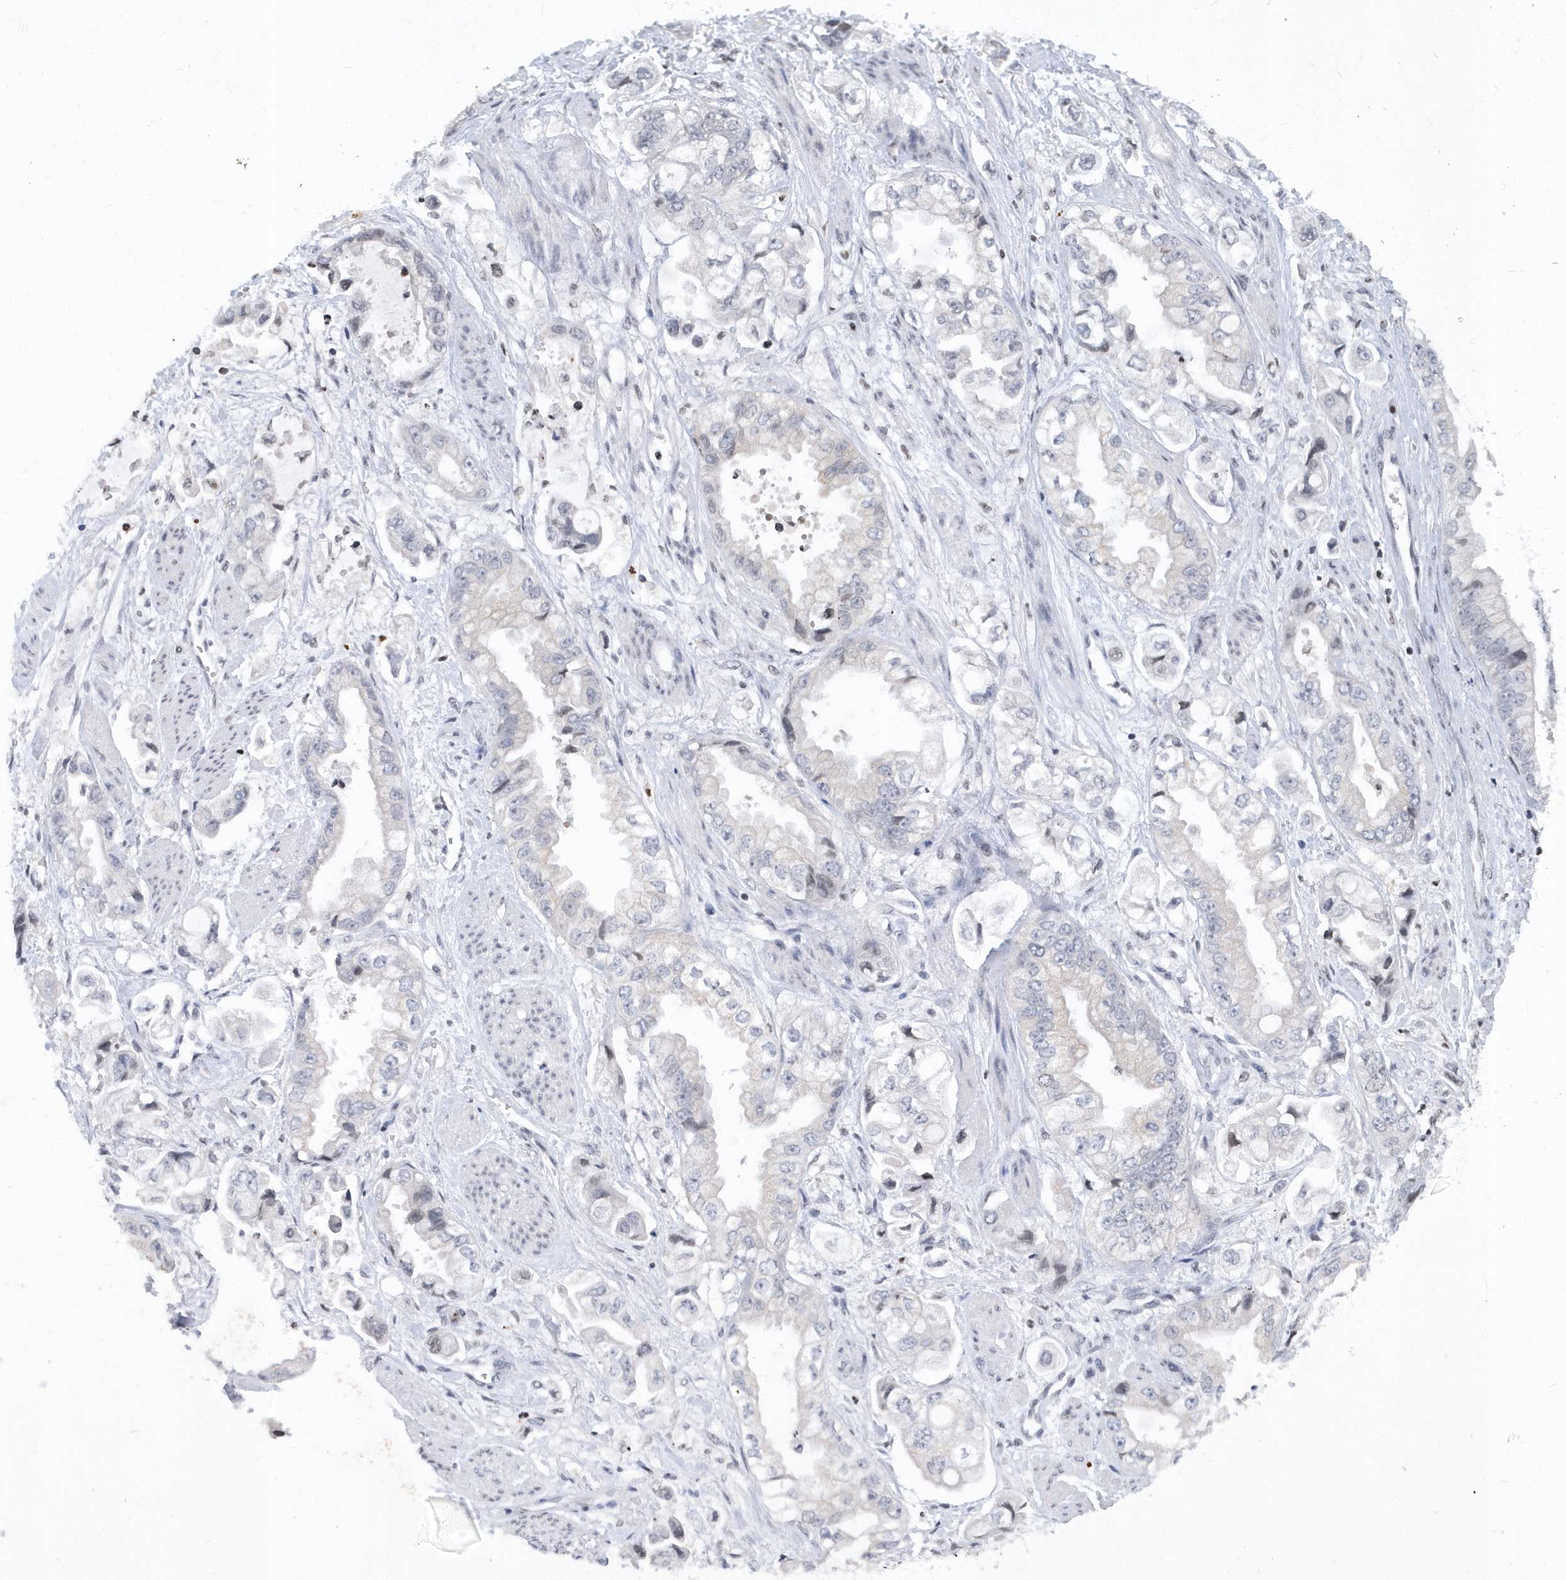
{"staining": {"intensity": "negative", "quantity": "none", "location": "none"}, "tissue": "stomach cancer", "cell_type": "Tumor cells", "image_type": "cancer", "snomed": [{"axis": "morphology", "description": "Adenocarcinoma, NOS"}, {"axis": "topography", "description": "Stomach"}], "caption": "Image shows no significant protein expression in tumor cells of adenocarcinoma (stomach).", "gene": "VWA5B2", "patient": {"sex": "male", "age": 62}}